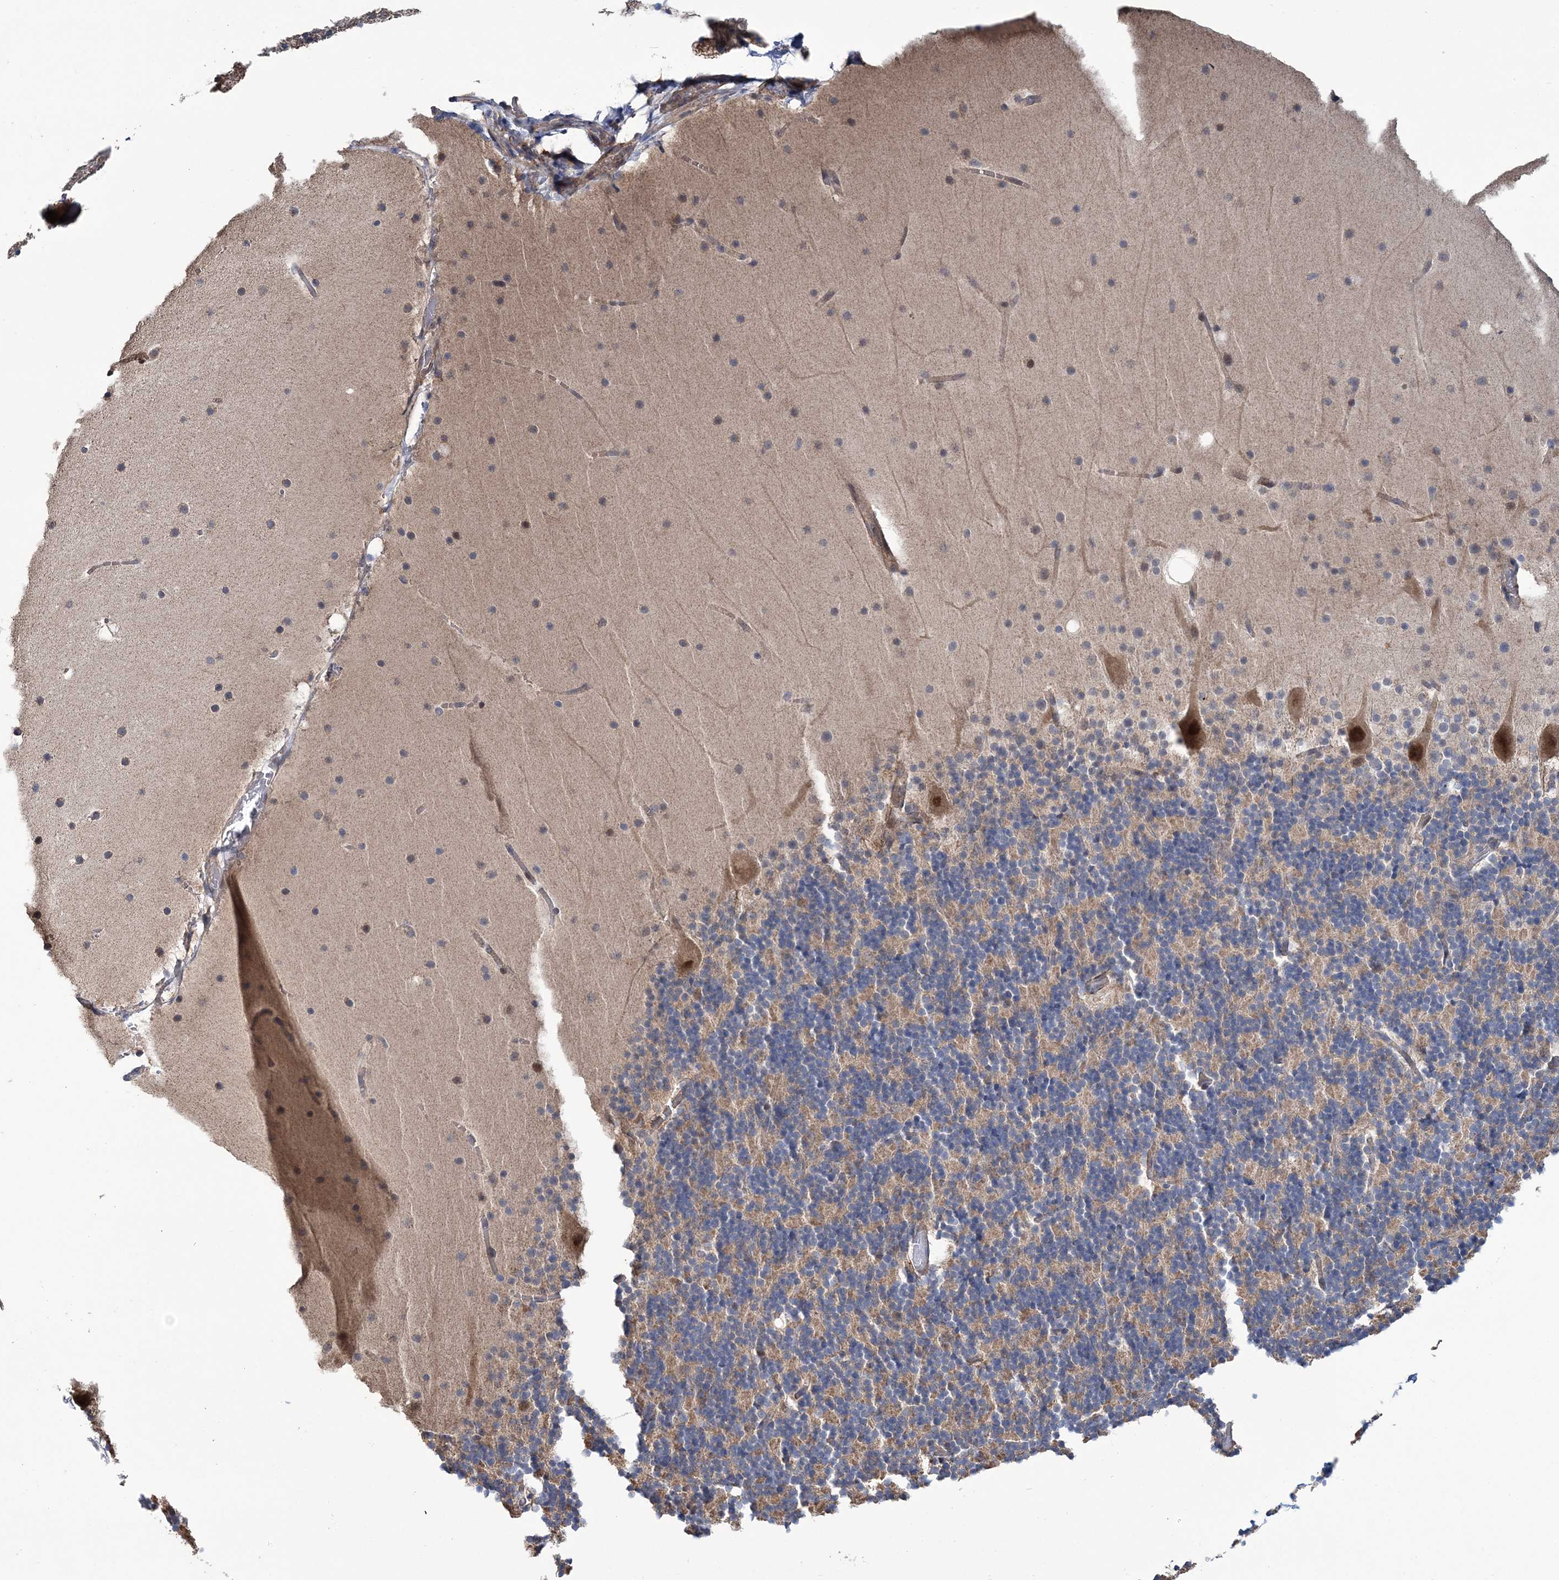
{"staining": {"intensity": "negative", "quantity": "none", "location": "none"}, "tissue": "cerebellum", "cell_type": "Cells in granular layer", "image_type": "normal", "snomed": [{"axis": "morphology", "description": "Normal tissue, NOS"}, {"axis": "topography", "description": "Cerebellum"}], "caption": "This micrograph is of benign cerebellum stained with immunohistochemistry (IHC) to label a protein in brown with the nuclei are counter-stained blue. There is no staining in cells in granular layer.", "gene": "PPP2R2B", "patient": {"sex": "male", "age": 57}}